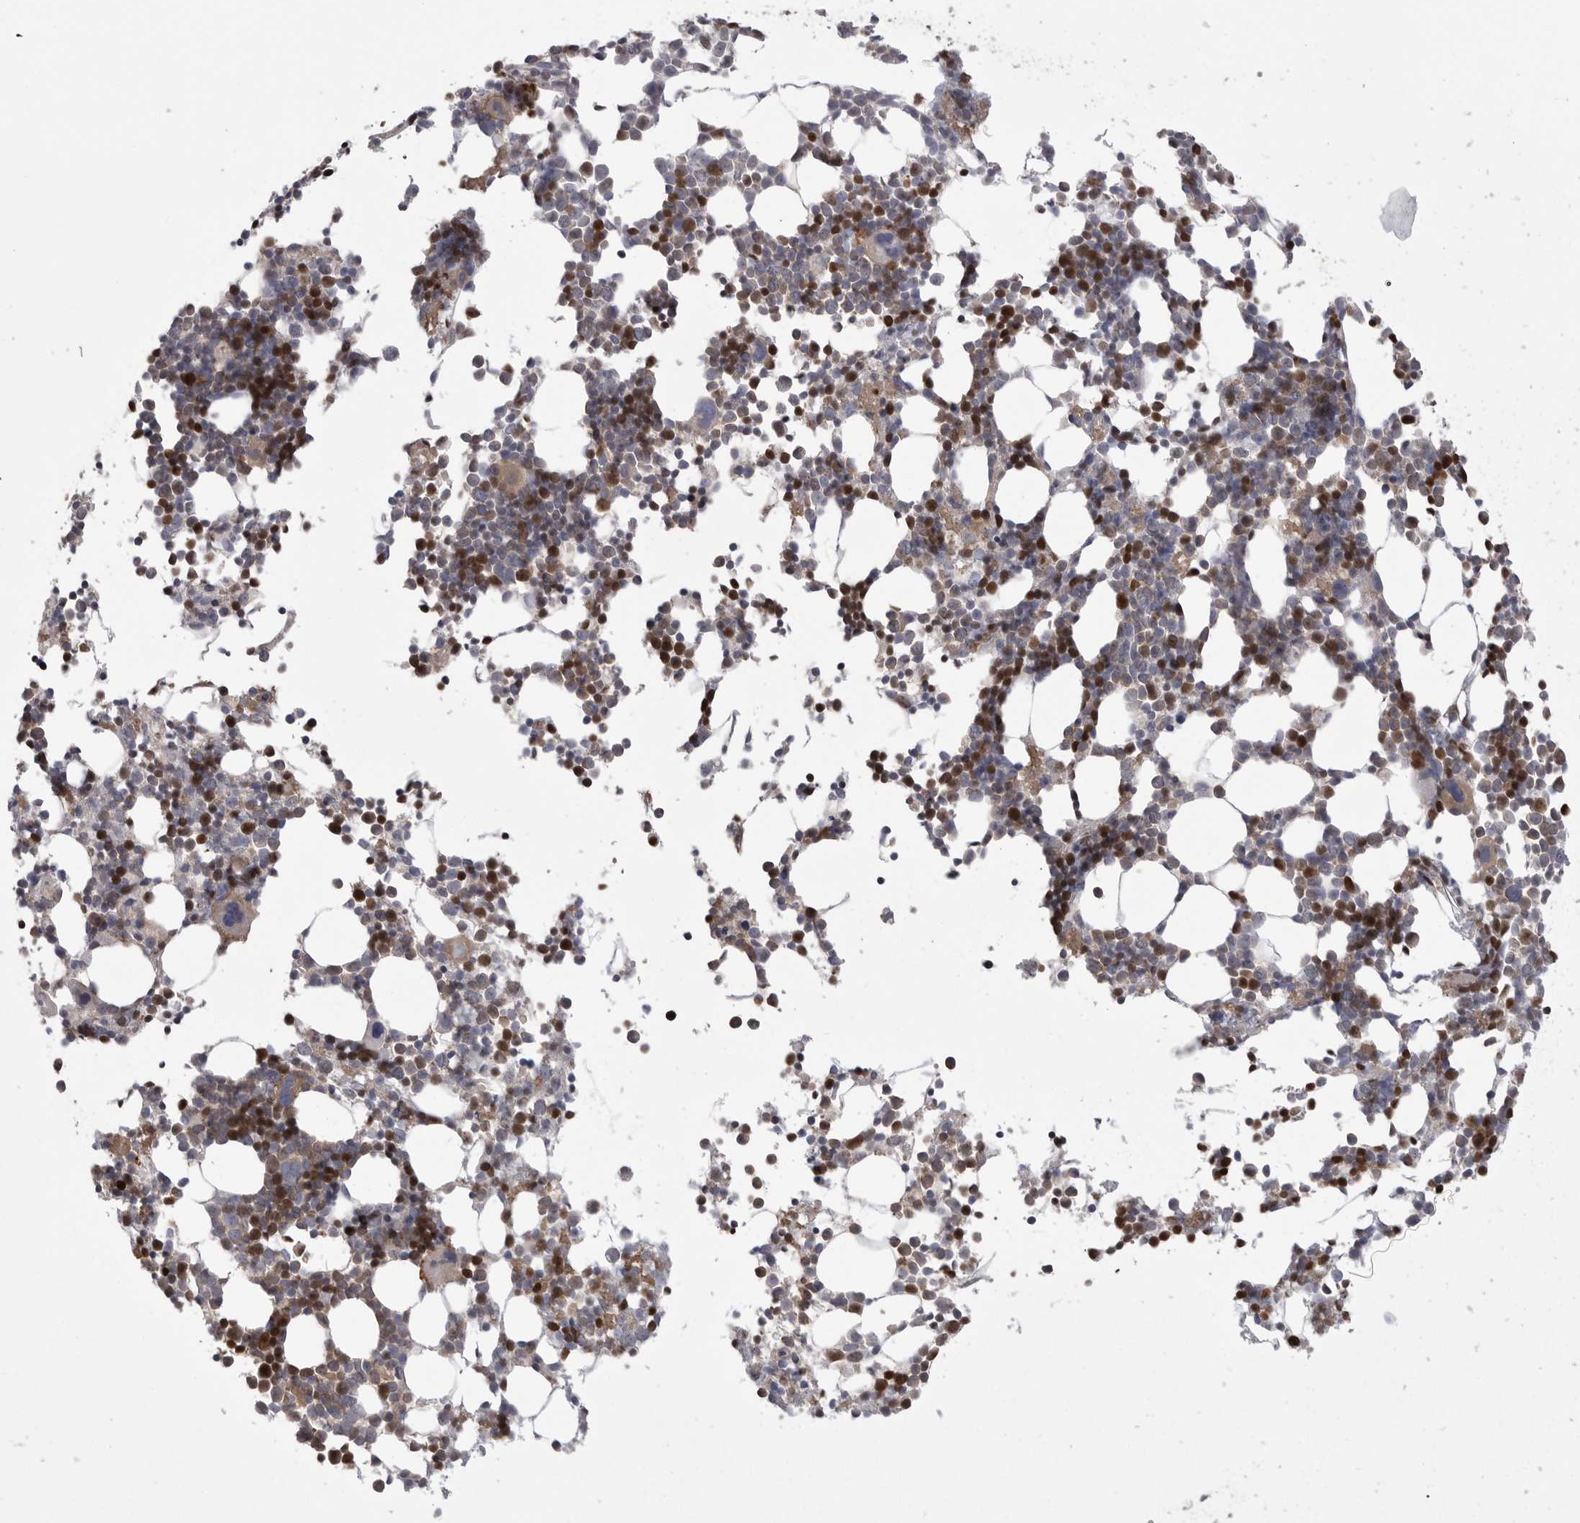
{"staining": {"intensity": "strong", "quantity": "25%-75%", "location": "cytoplasmic/membranous,nuclear"}, "tissue": "bone marrow", "cell_type": "Hematopoietic cells", "image_type": "normal", "snomed": [{"axis": "morphology", "description": "Normal tissue, NOS"}, {"axis": "morphology", "description": "Inflammation, NOS"}, {"axis": "topography", "description": "Bone marrow"}], "caption": "A micrograph showing strong cytoplasmic/membranous,nuclear staining in about 25%-75% of hematopoietic cells in unremarkable bone marrow, as visualized by brown immunohistochemical staining.", "gene": "TOP2A", "patient": {"sex": "male", "age": 21}}